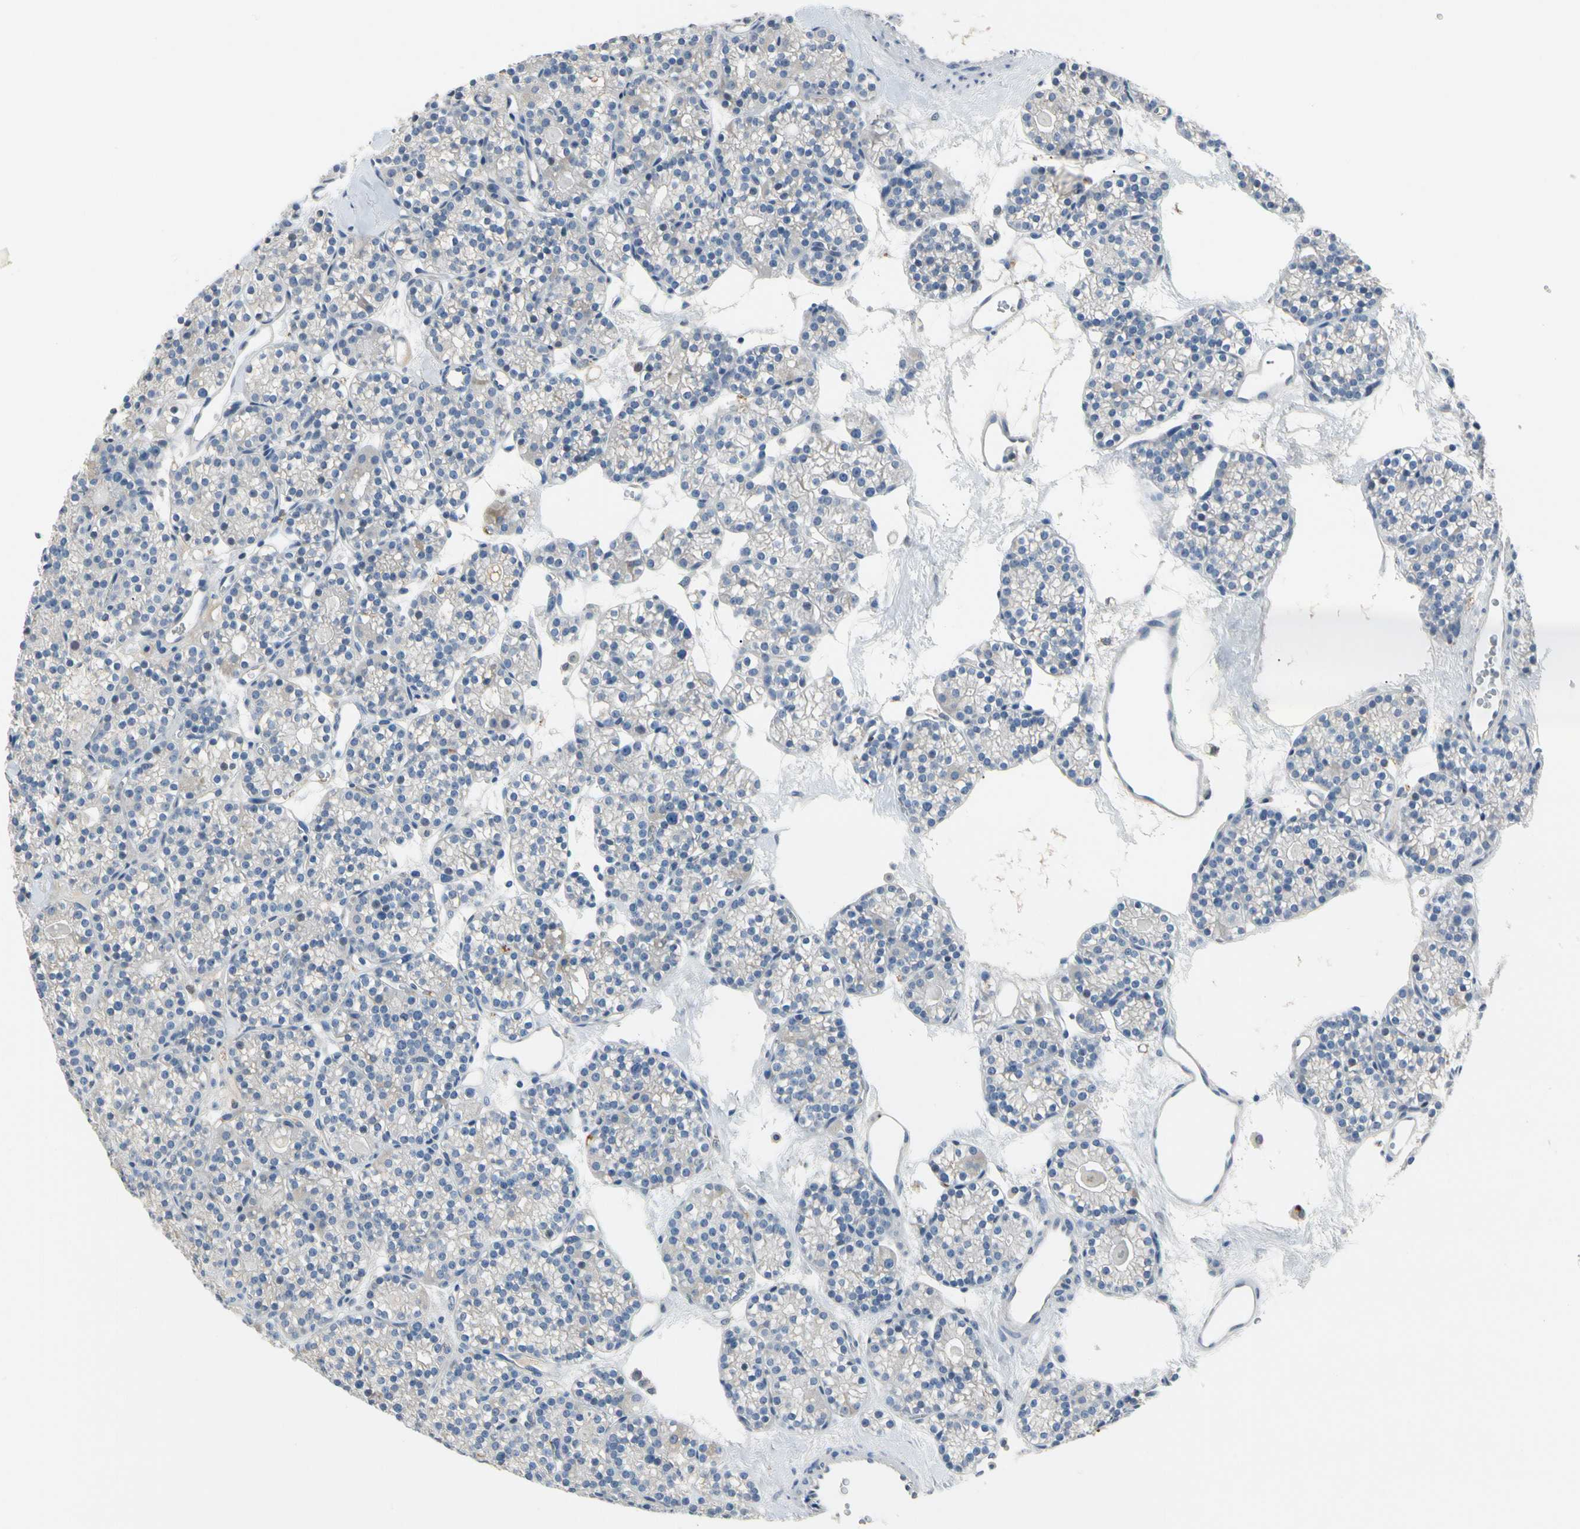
{"staining": {"intensity": "negative", "quantity": "none", "location": "none"}, "tissue": "parathyroid gland", "cell_type": "Glandular cells", "image_type": "normal", "snomed": [{"axis": "morphology", "description": "Normal tissue, NOS"}, {"axis": "topography", "description": "Parathyroid gland"}], "caption": "This is an immunohistochemistry histopathology image of benign parathyroid gland. There is no positivity in glandular cells.", "gene": "ECRG4", "patient": {"sex": "female", "age": 64}}